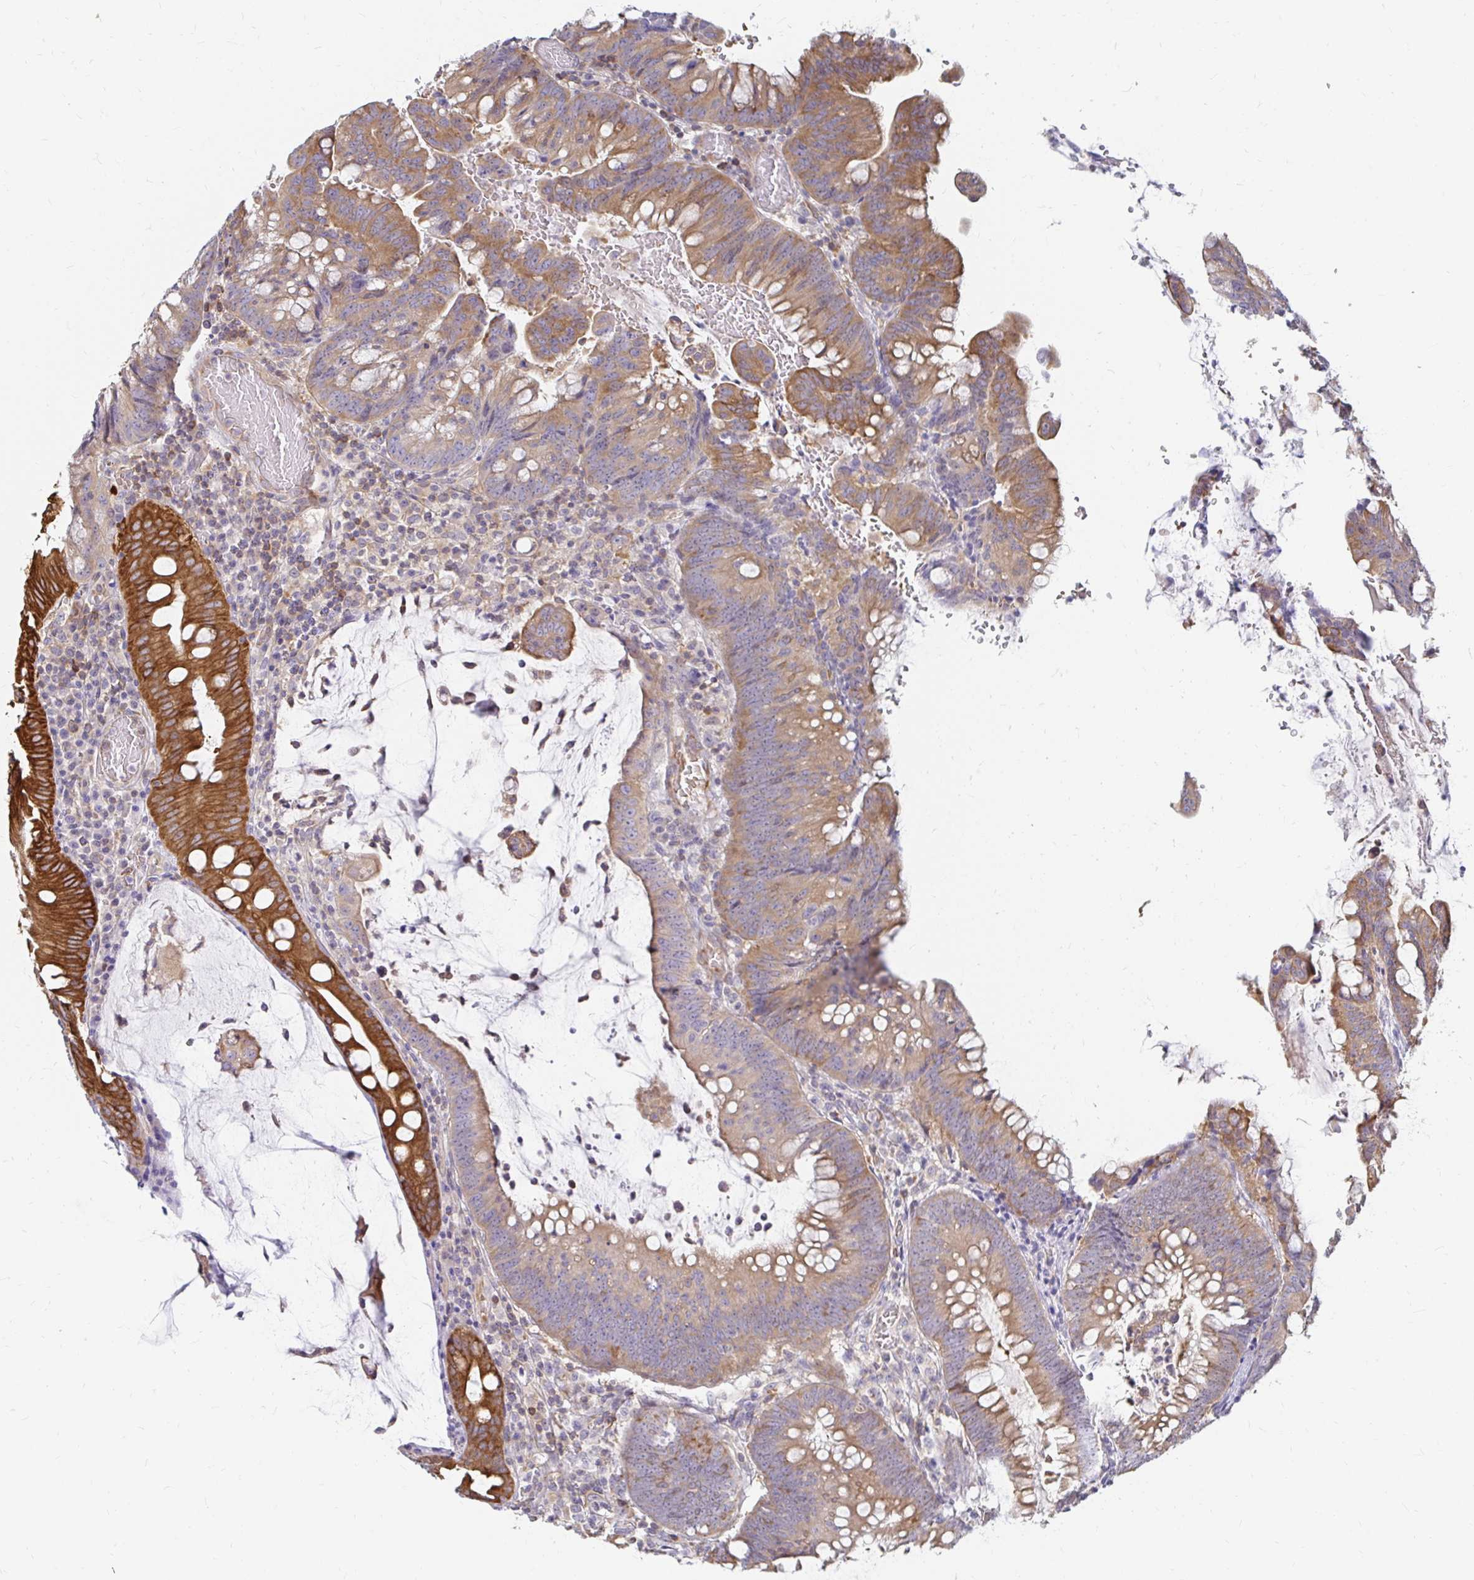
{"staining": {"intensity": "moderate", "quantity": ">75%", "location": "cytoplasmic/membranous"}, "tissue": "colorectal cancer", "cell_type": "Tumor cells", "image_type": "cancer", "snomed": [{"axis": "morphology", "description": "Adenocarcinoma, NOS"}, {"axis": "topography", "description": "Colon"}], "caption": "This photomicrograph demonstrates immunohistochemistry (IHC) staining of human colorectal adenocarcinoma, with medium moderate cytoplasmic/membranous staining in approximately >75% of tumor cells.", "gene": "CAST", "patient": {"sex": "male", "age": 62}}